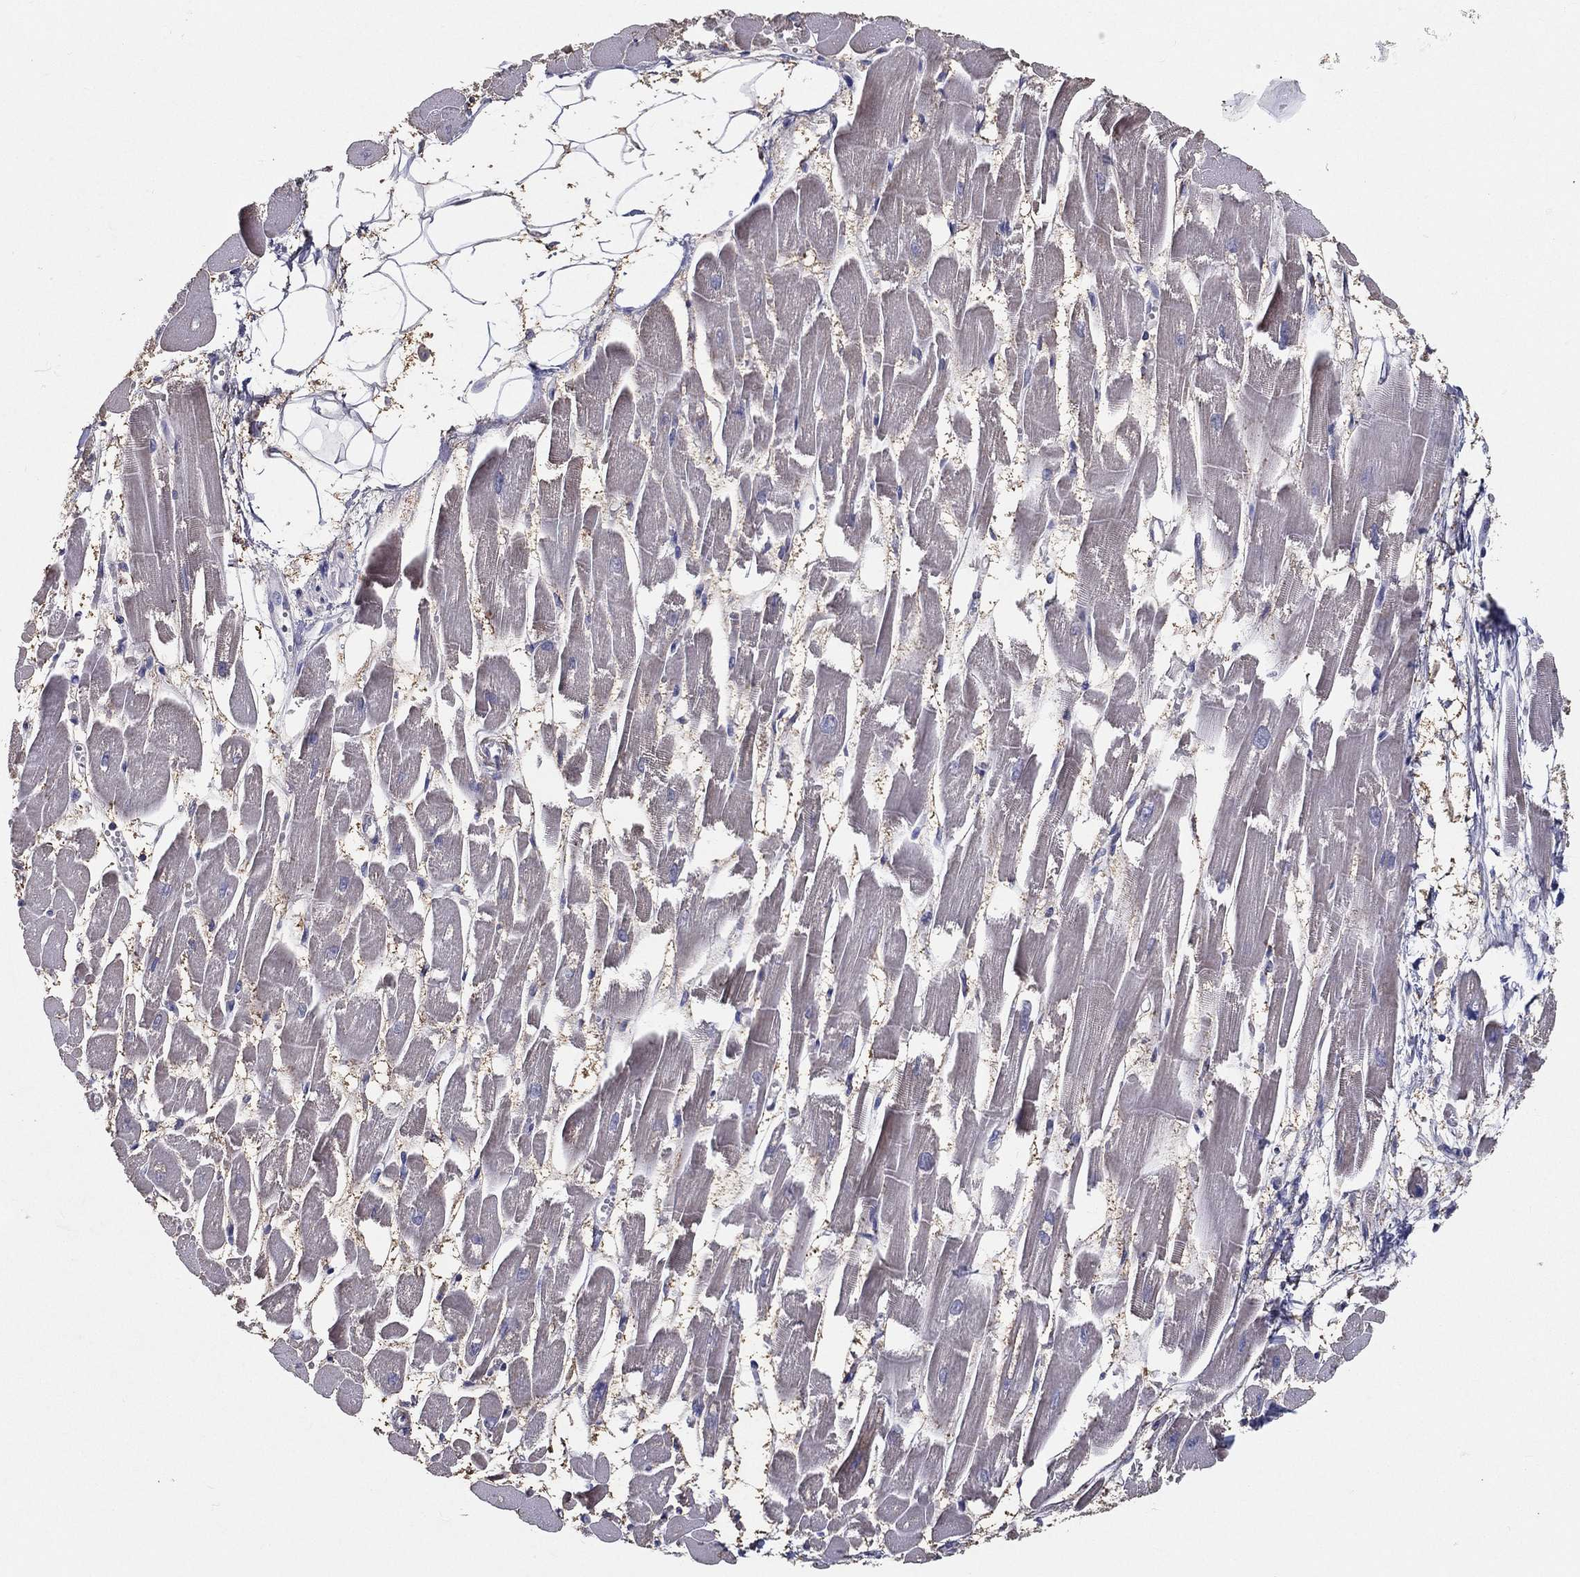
{"staining": {"intensity": "negative", "quantity": "none", "location": "none"}, "tissue": "heart muscle", "cell_type": "Cardiomyocytes", "image_type": "normal", "snomed": [{"axis": "morphology", "description": "Normal tissue, NOS"}, {"axis": "topography", "description": "Heart"}], "caption": "Protein analysis of unremarkable heart muscle shows no significant staining in cardiomyocytes.", "gene": "PCSK1", "patient": {"sex": "female", "age": 52}}